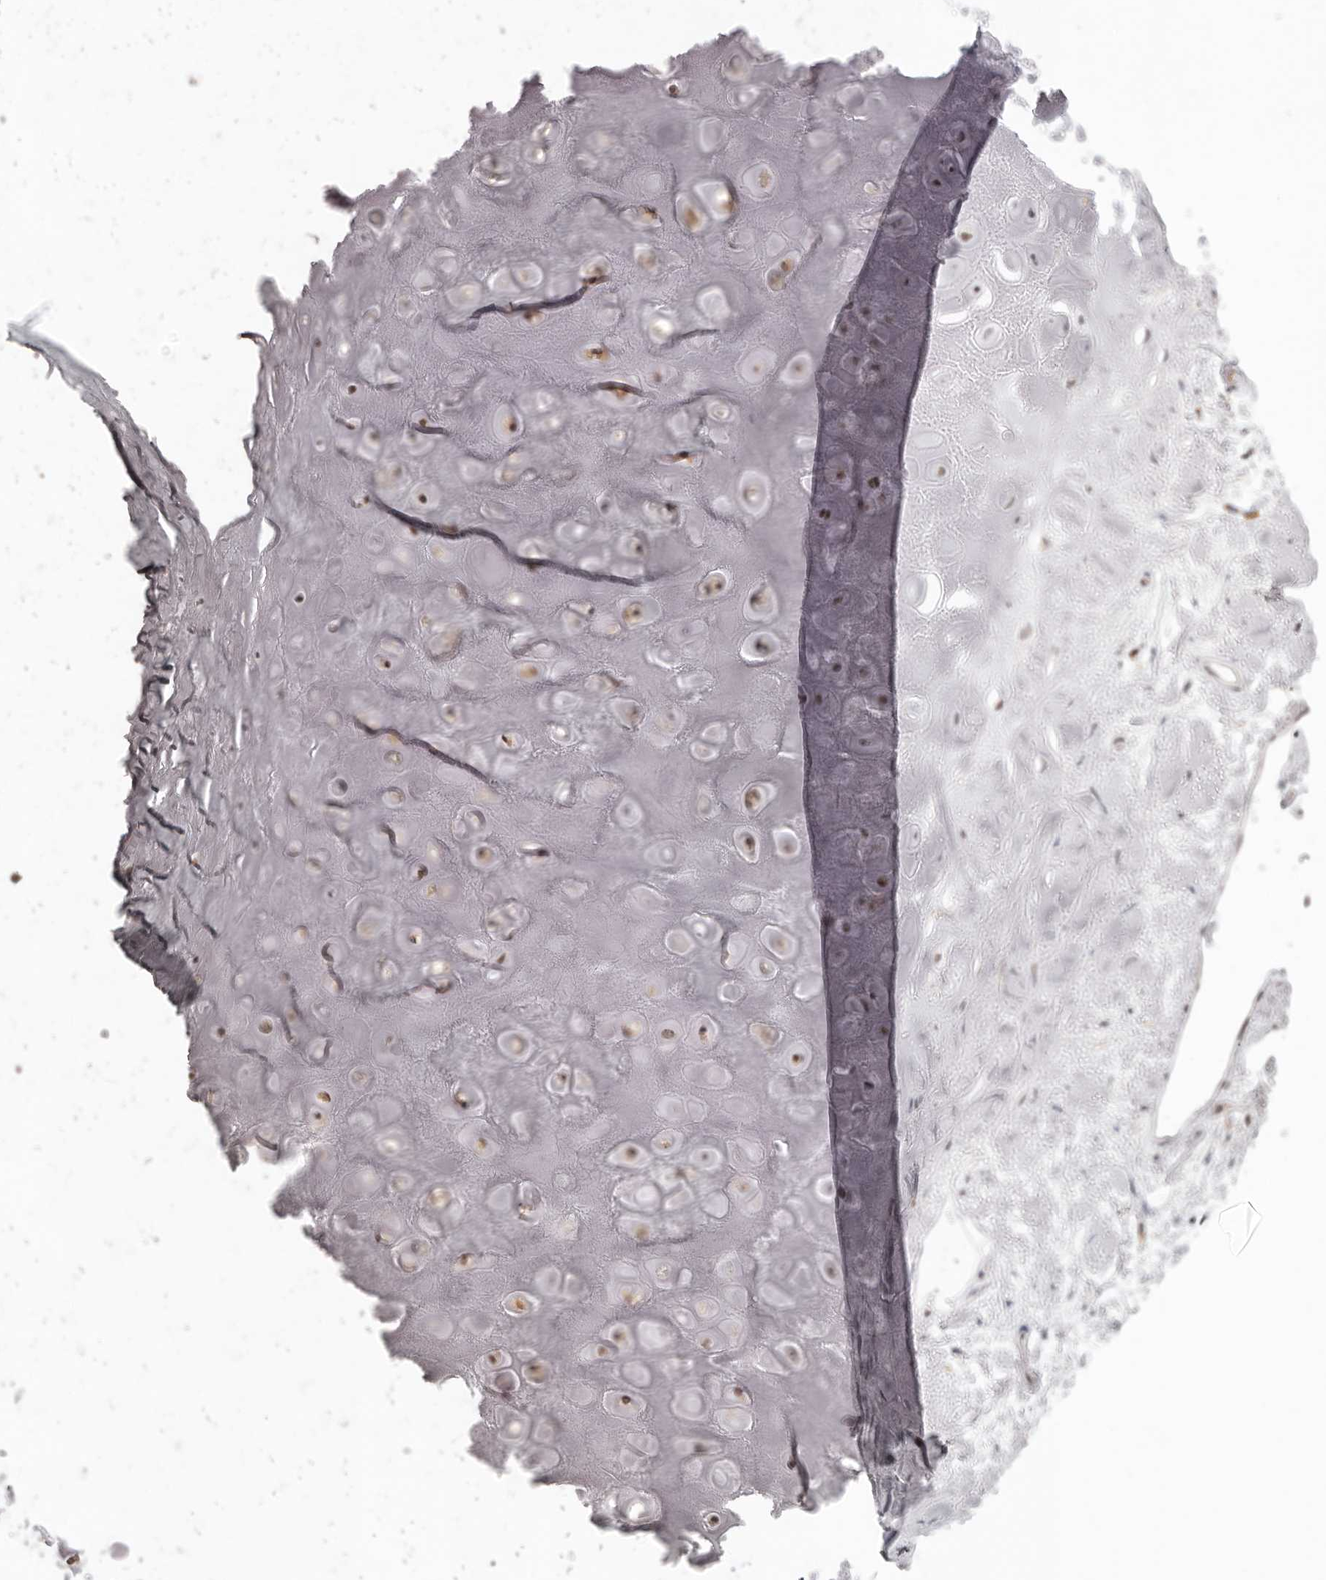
{"staining": {"intensity": "negative", "quantity": "none", "location": "none"}, "tissue": "adipose tissue", "cell_type": "Adipocytes", "image_type": "normal", "snomed": [{"axis": "morphology", "description": "Normal tissue, NOS"}, {"axis": "morphology", "description": "Basal cell carcinoma"}, {"axis": "topography", "description": "Skin"}], "caption": "Benign adipose tissue was stained to show a protein in brown. There is no significant positivity in adipocytes.", "gene": "RNF2", "patient": {"sex": "female", "age": 89}}